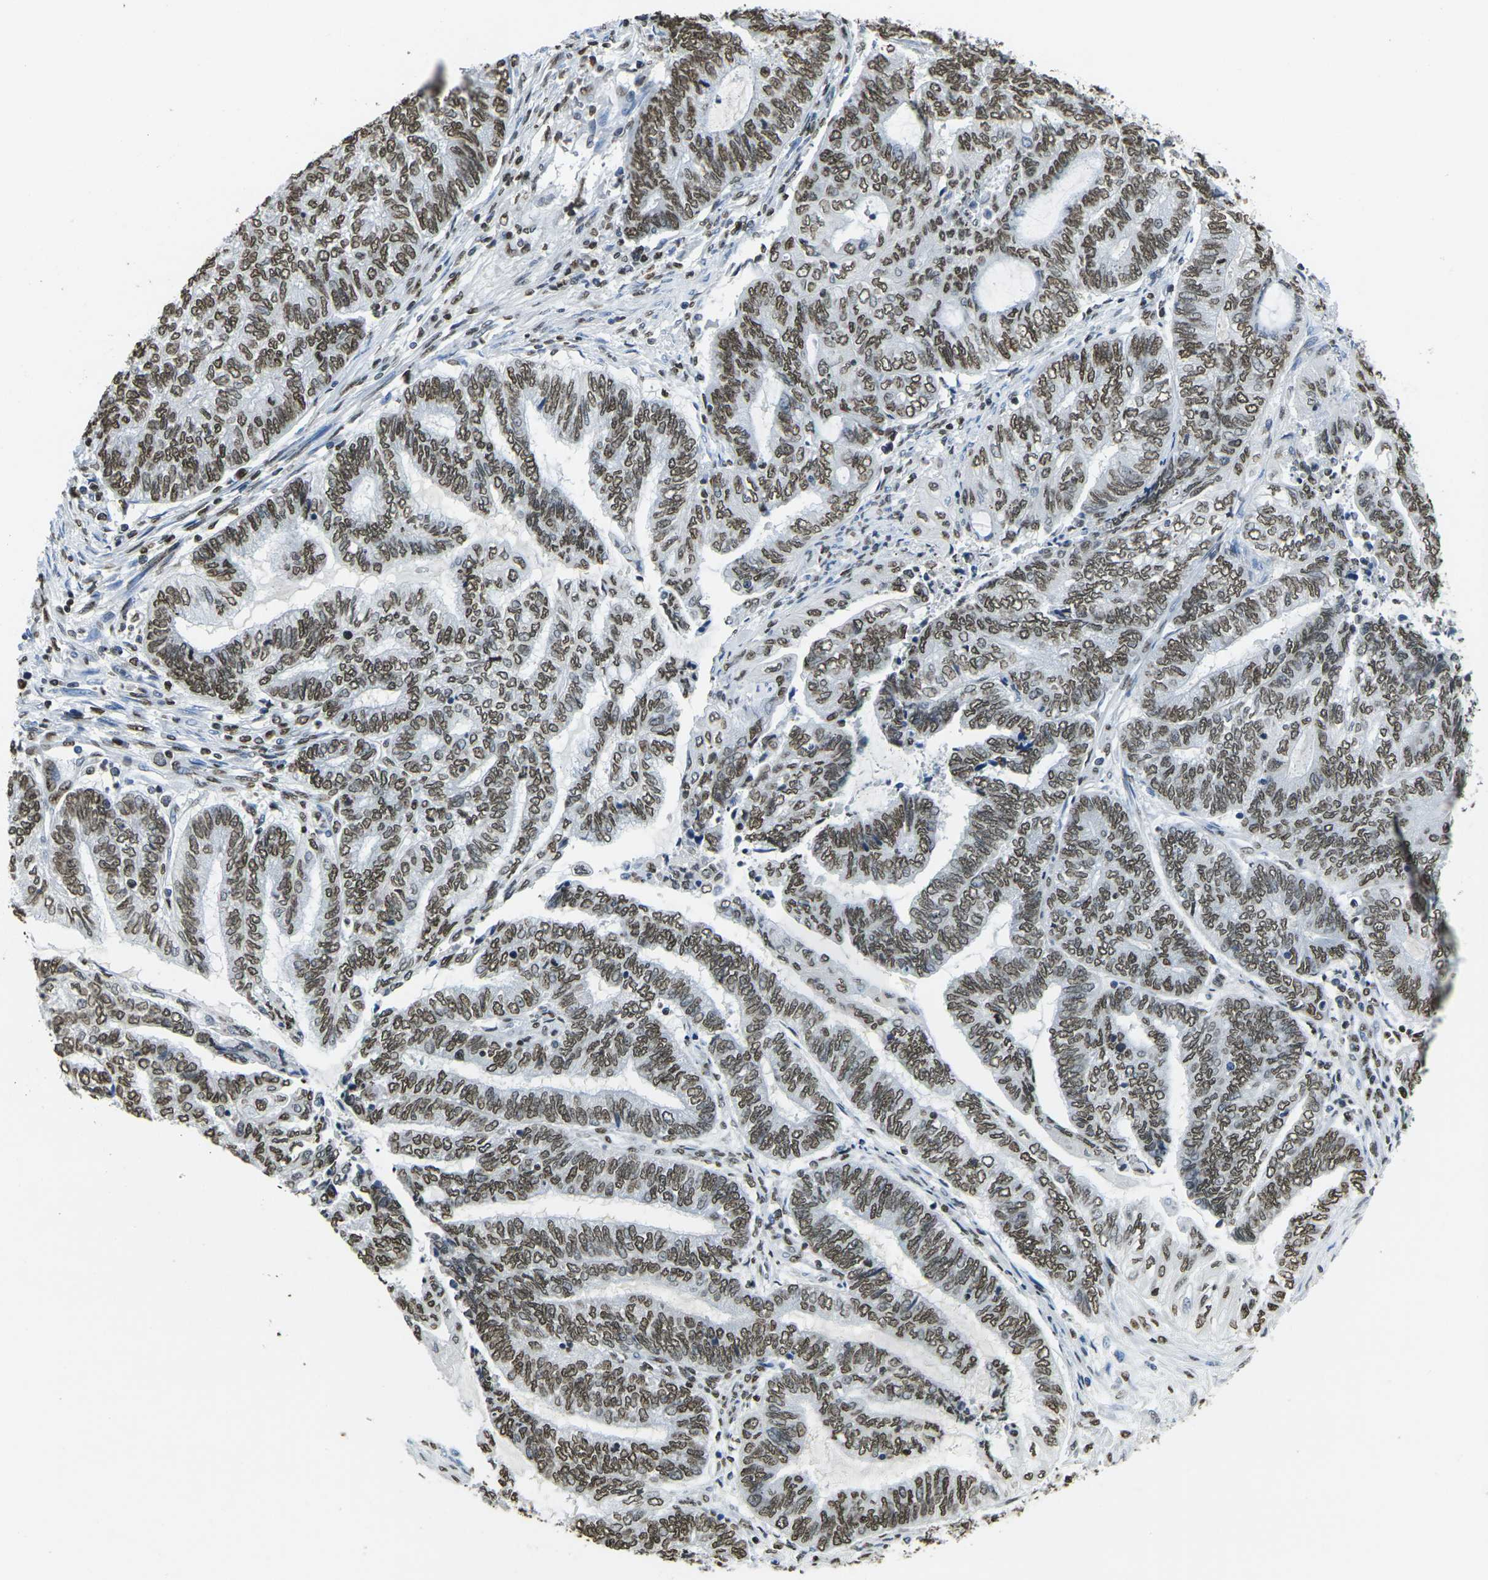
{"staining": {"intensity": "strong", "quantity": ">75%", "location": "nuclear"}, "tissue": "endometrial cancer", "cell_type": "Tumor cells", "image_type": "cancer", "snomed": [{"axis": "morphology", "description": "Adenocarcinoma, NOS"}, {"axis": "topography", "description": "Uterus"}, {"axis": "topography", "description": "Endometrium"}], "caption": "The histopathology image displays immunohistochemical staining of endometrial adenocarcinoma. There is strong nuclear positivity is present in about >75% of tumor cells.", "gene": "DRAXIN", "patient": {"sex": "female", "age": 70}}